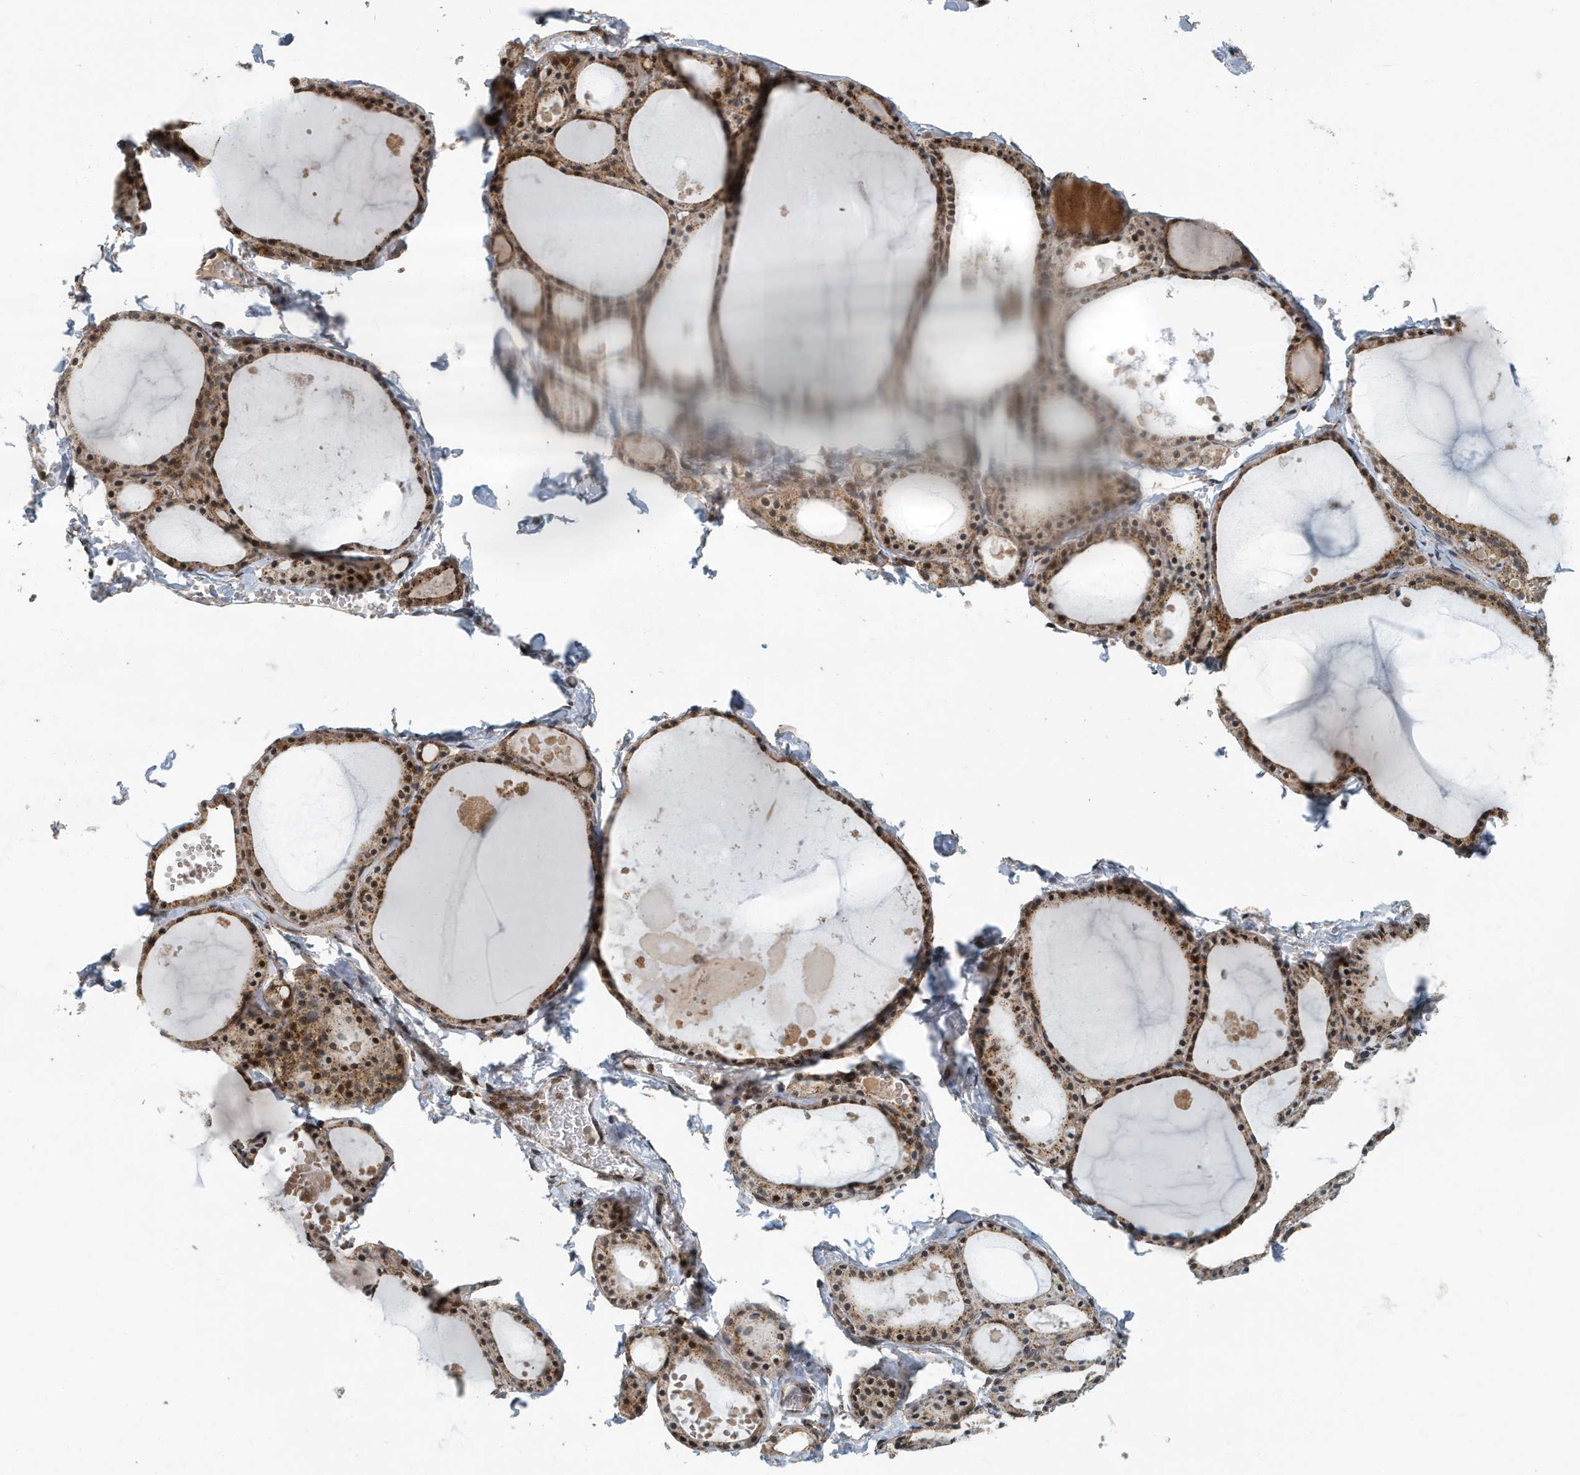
{"staining": {"intensity": "moderate", "quantity": ">75%", "location": "cytoplasmic/membranous,nuclear"}, "tissue": "thyroid gland", "cell_type": "Glandular cells", "image_type": "normal", "snomed": [{"axis": "morphology", "description": "Normal tissue, NOS"}, {"axis": "topography", "description": "Thyroid gland"}], "caption": "Immunohistochemistry (IHC) staining of benign thyroid gland, which demonstrates medium levels of moderate cytoplasmic/membranous,nuclear staining in about >75% of glandular cells indicating moderate cytoplasmic/membranous,nuclear protein staining. The staining was performed using DAB (3,3'-diaminobenzidine) (brown) for protein detection and nuclei were counterstained in hematoxylin (blue).", "gene": "KIF15", "patient": {"sex": "male", "age": 56}}